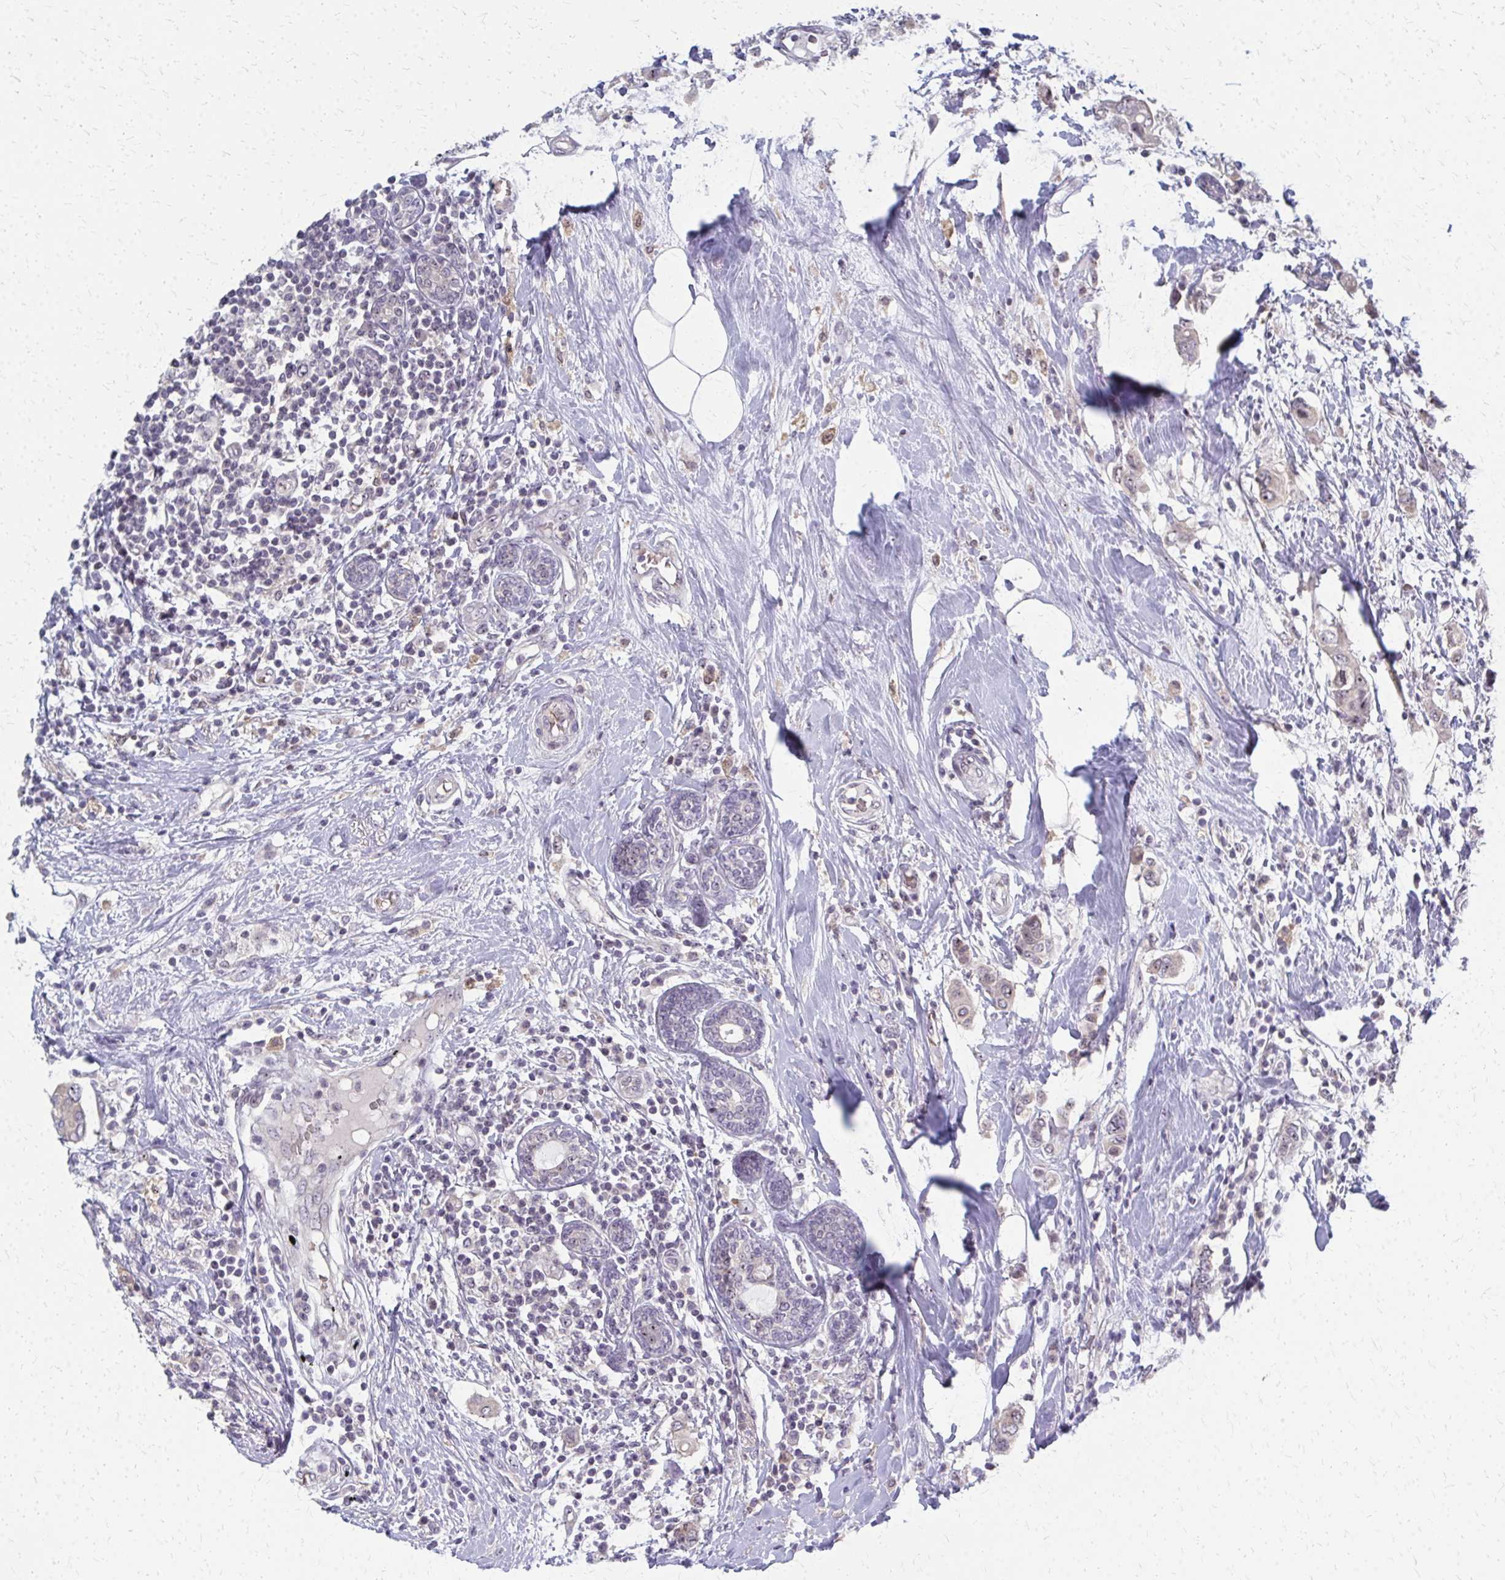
{"staining": {"intensity": "weak", "quantity": "<25%", "location": "cytoplasmic/membranous"}, "tissue": "breast cancer", "cell_type": "Tumor cells", "image_type": "cancer", "snomed": [{"axis": "morphology", "description": "Lobular carcinoma"}, {"axis": "topography", "description": "Breast"}], "caption": "Immunohistochemical staining of human breast lobular carcinoma shows no significant positivity in tumor cells.", "gene": "NUDT16", "patient": {"sex": "female", "age": 51}}